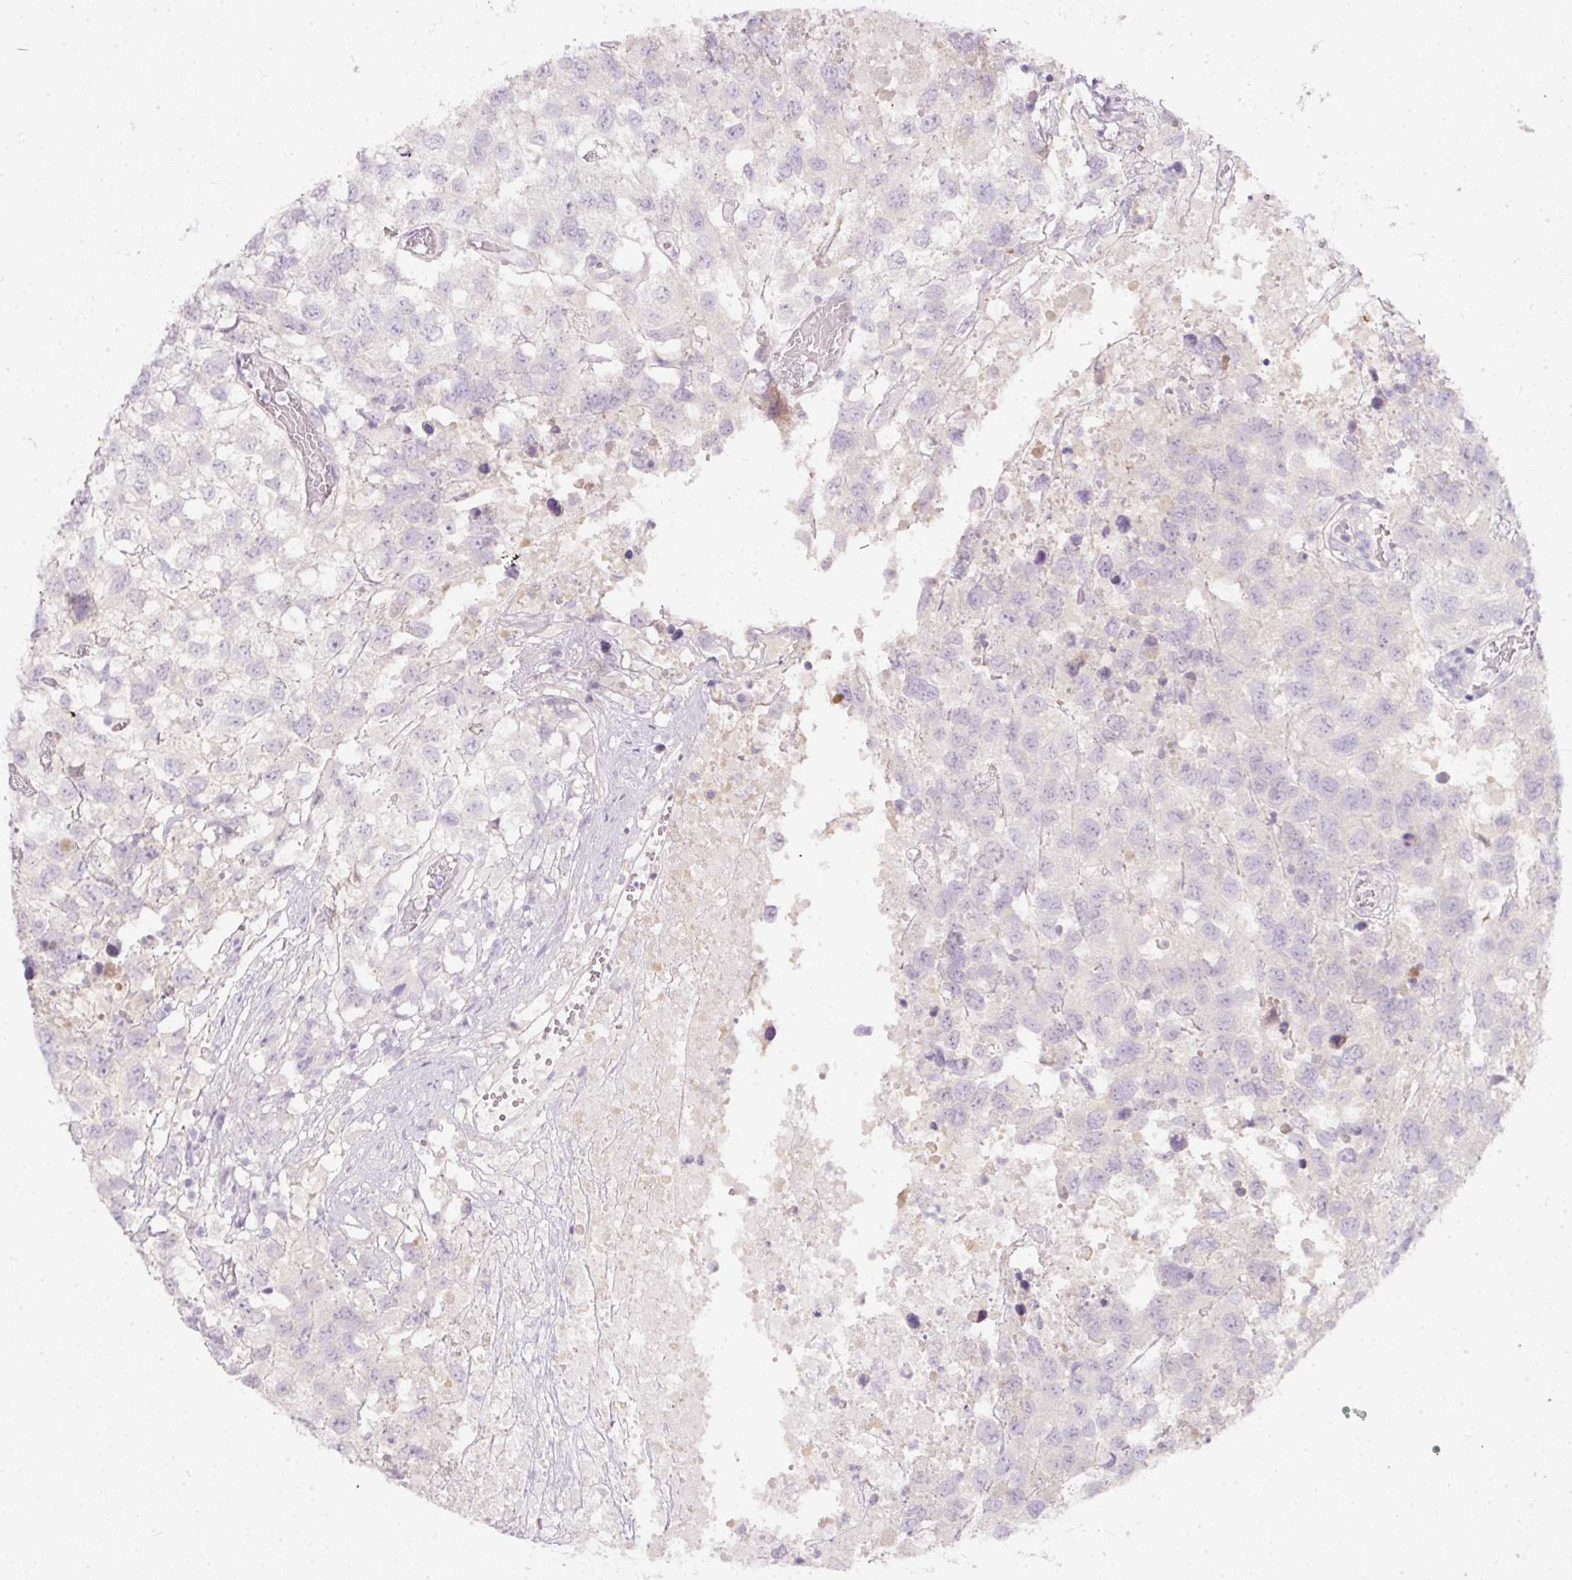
{"staining": {"intensity": "negative", "quantity": "none", "location": "none"}, "tissue": "testis cancer", "cell_type": "Tumor cells", "image_type": "cancer", "snomed": [{"axis": "morphology", "description": "Carcinoma, Embryonal, NOS"}, {"axis": "topography", "description": "Testis"}], "caption": "The image exhibits no significant staining in tumor cells of testis embryonal carcinoma. The staining was performed using DAB to visualize the protein expression in brown, while the nuclei were stained in blue with hematoxylin (Magnification: 20x).", "gene": "SLC2A2", "patient": {"sex": "male", "age": 83}}